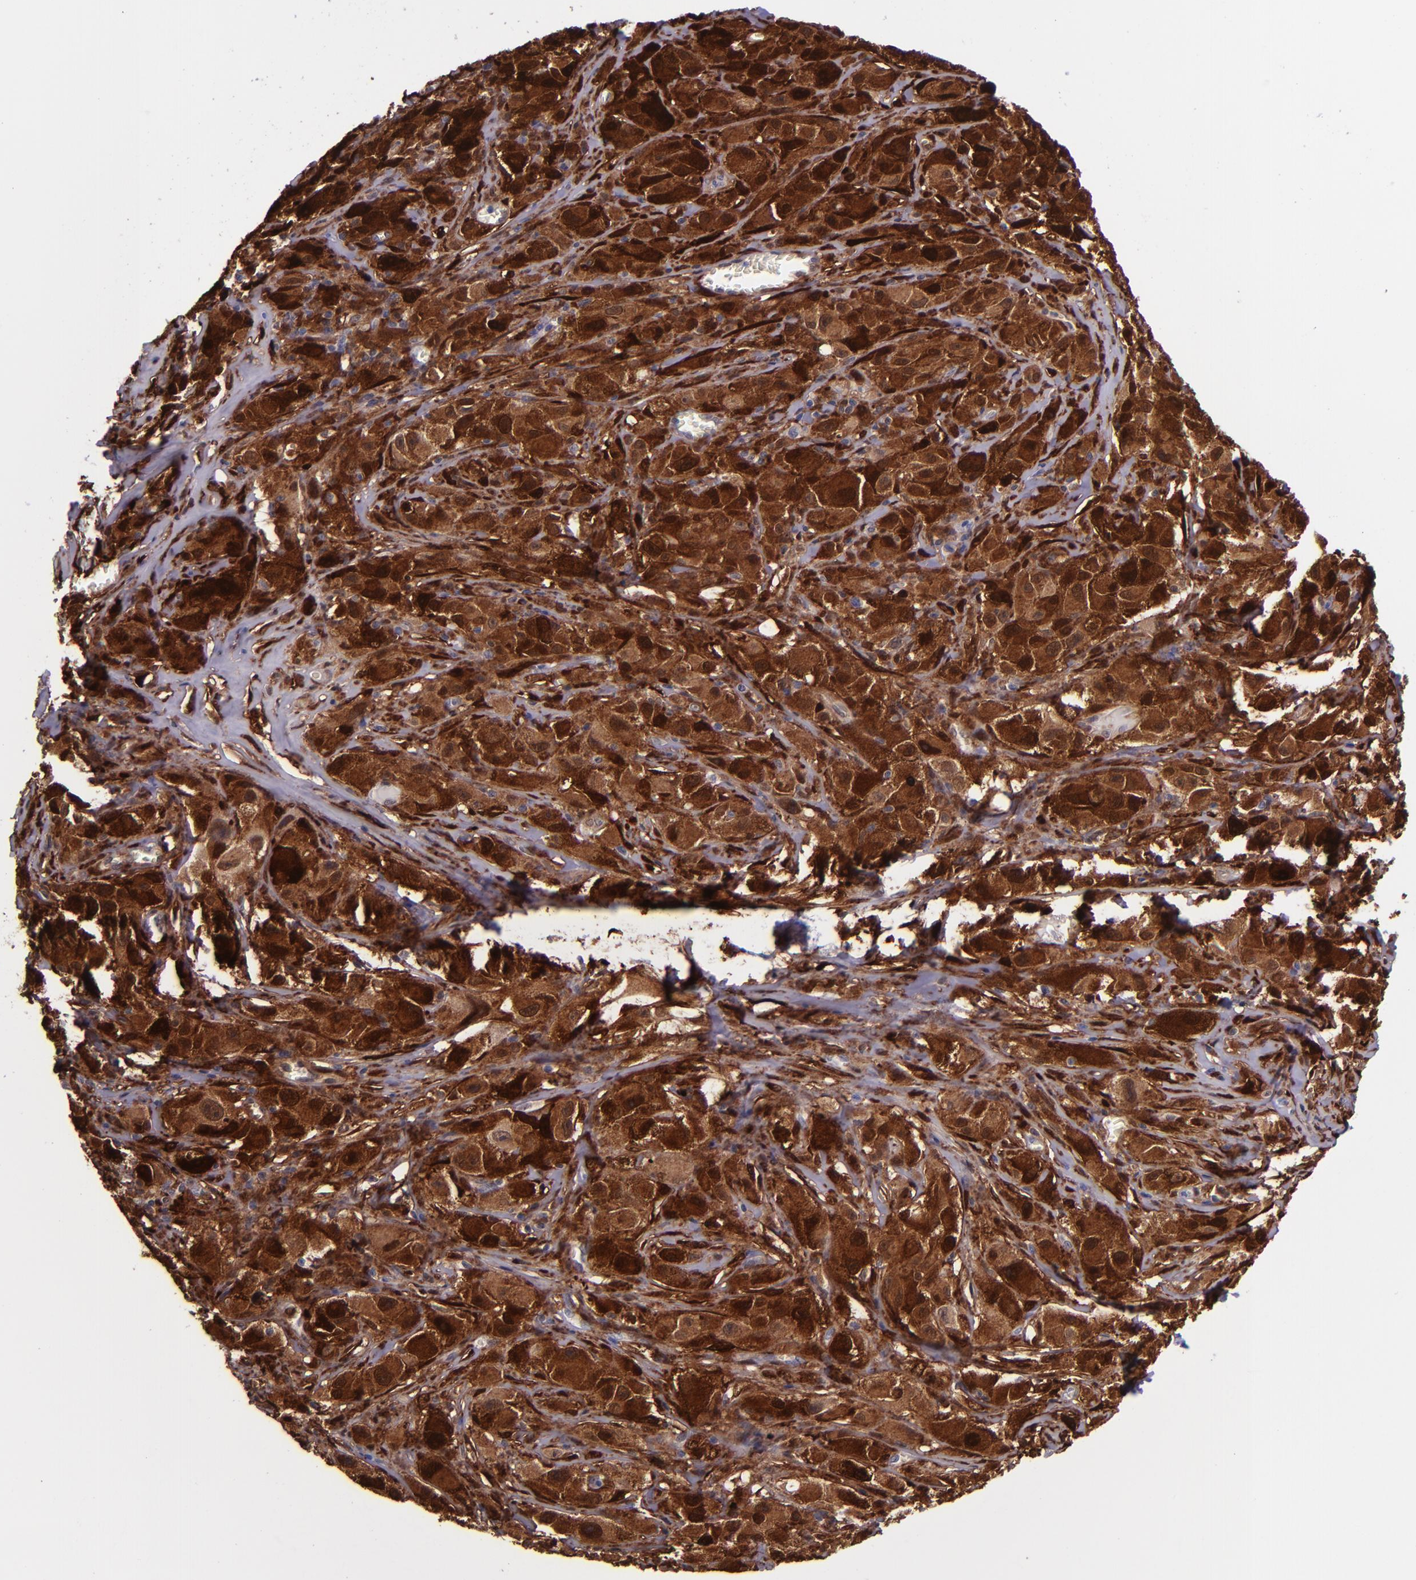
{"staining": {"intensity": "strong", "quantity": ">75%", "location": "cytoplasmic/membranous,nuclear"}, "tissue": "melanoma", "cell_type": "Tumor cells", "image_type": "cancer", "snomed": [{"axis": "morphology", "description": "Malignant melanoma, NOS"}, {"axis": "topography", "description": "Skin"}], "caption": "This histopathology image shows immunohistochemistry staining of human melanoma, with high strong cytoplasmic/membranous and nuclear staining in approximately >75% of tumor cells.", "gene": "LGALS1", "patient": {"sex": "male", "age": 56}}